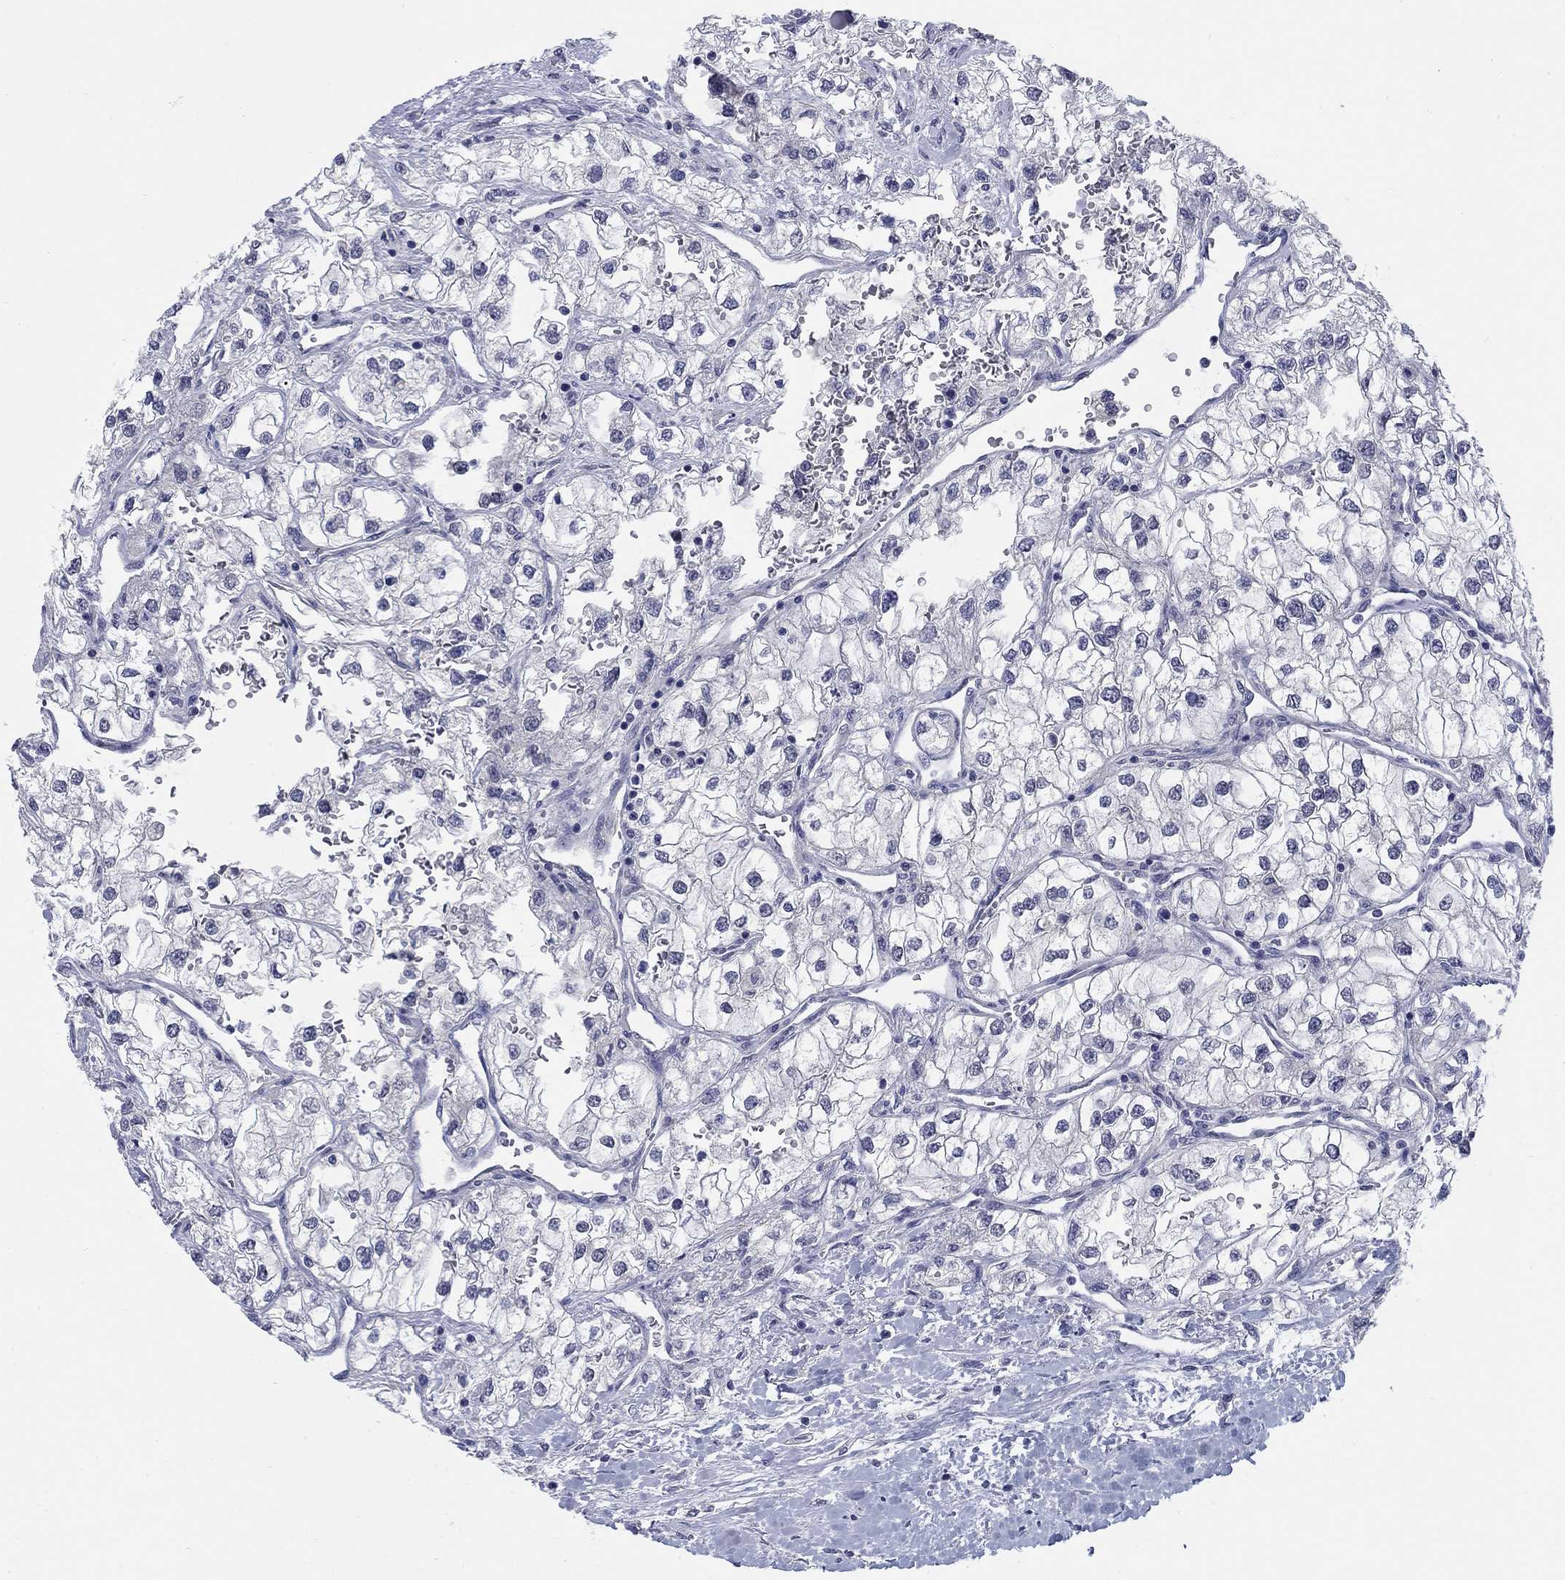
{"staining": {"intensity": "negative", "quantity": "none", "location": "none"}, "tissue": "renal cancer", "cell_type": "Tumor cells", "image_type": "cancer", "snomed": [{"axis": "morphology", "description": "Adenocarcinoma, NOS"}, {"axis": "topography", "description": "Kidney"}], "caption": "High magnification brightfield microscopy of renal adenocarcinoma stained with DAB (brown) and counterstained with hematoxylin (blue): tumor cells show no significant staining. (DAB (3,3'-diaminobenzidine) immunohistochemistry, high magnification).", "gene": "ATP6V1G2", "patient": {"sex": "male", "age": 59}}